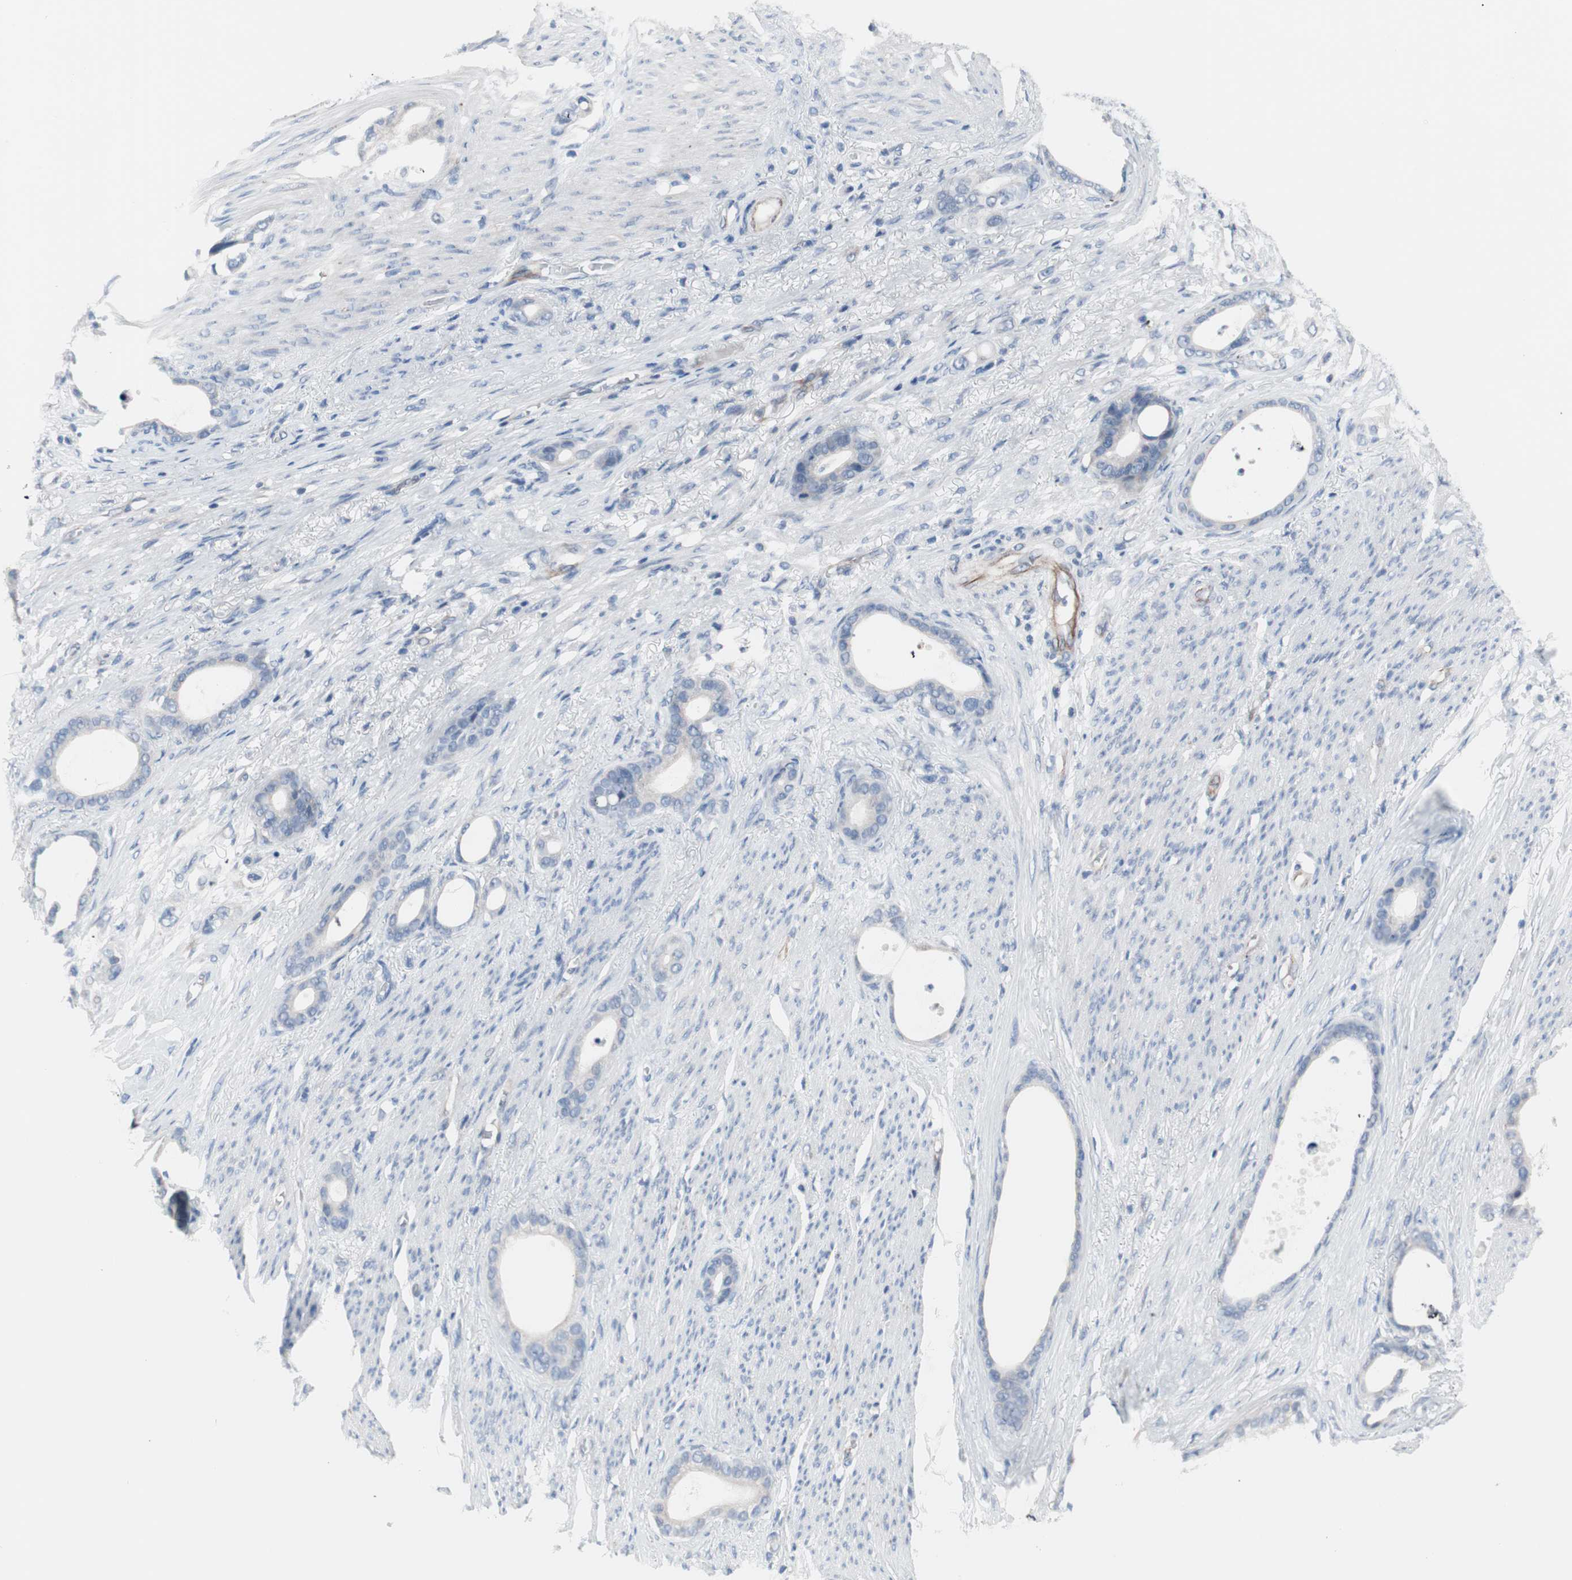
{"staining": {"intensity": "negative", "quantity": "none", "location": "none"}, "tissue": "stomach cancer", "cell_type": "Tumor cells", "image_type": "cancer", "snomed": [{"axis": "morphology", "description": "Adenocarcinoma, NOS"}, {"axis": "topography", "description": "Stomach"}], "caption": "High power microscopy photomicrograph of an immunohistochemistry micrograph of stomach cancer (adenocarcinoma), revealing no significant staining in tumor cells.", "gene": "ULBP1", "patient": {"sex": "female", "age": 75}}